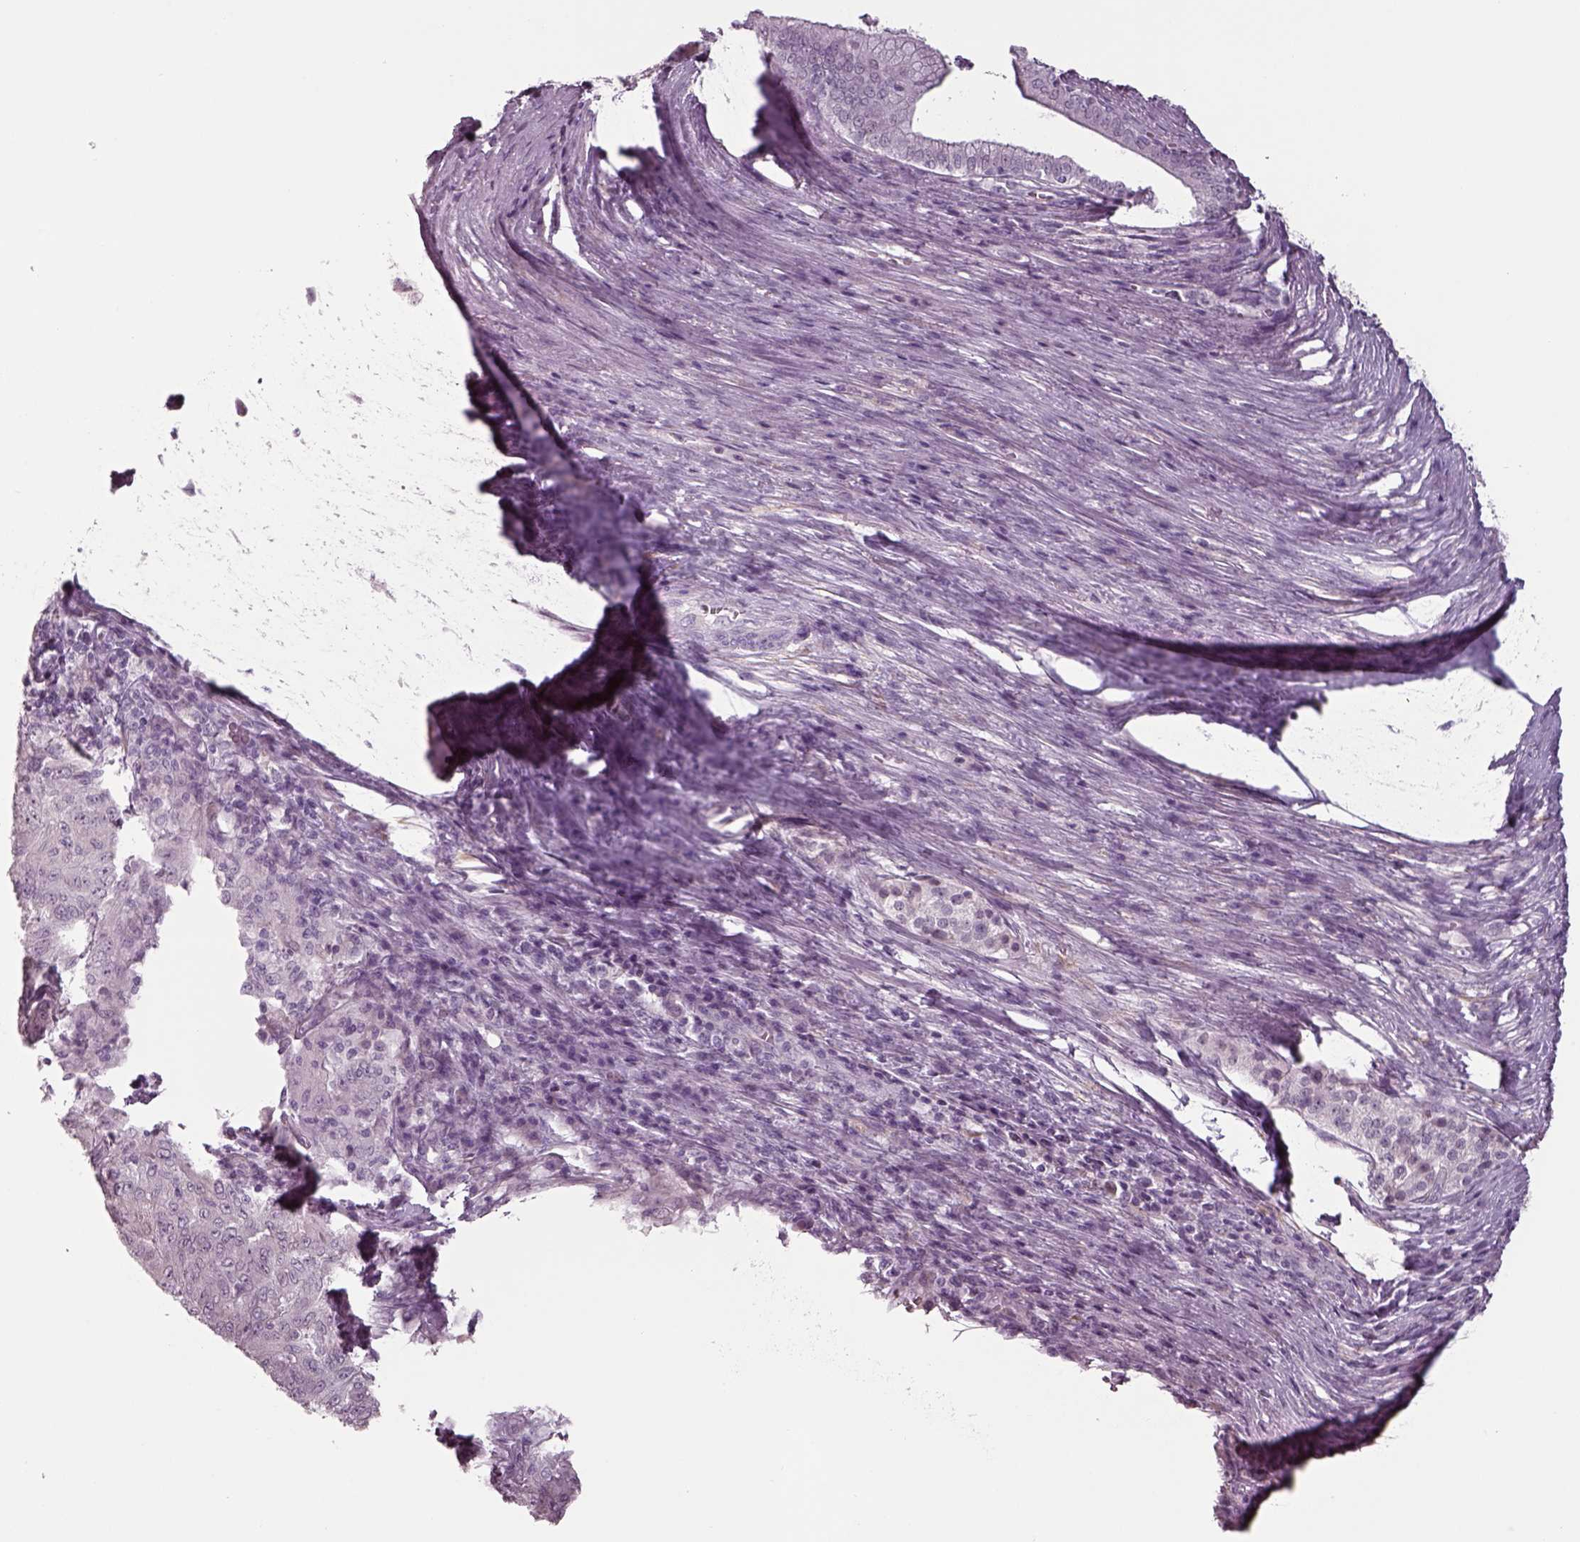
{"staining": {"intensity": "negative", "quantity": "none", "location": "none"}, "tissue": "pancreatic cancer", "cell_type": "Tumor cells", "image_type": "cancer", "snomed": [{"axis": "morphology", "description": "Adenocarcinoma, NOS"}, {"axis": "topography", "description": "Pancreas"}], "caption": "Immunohistochemical staining of pancreatic cancer shows no significant positivity in tumor cells.", "gene": "SEPTIN14", "patient": {"sex": "male", "age": 63}}